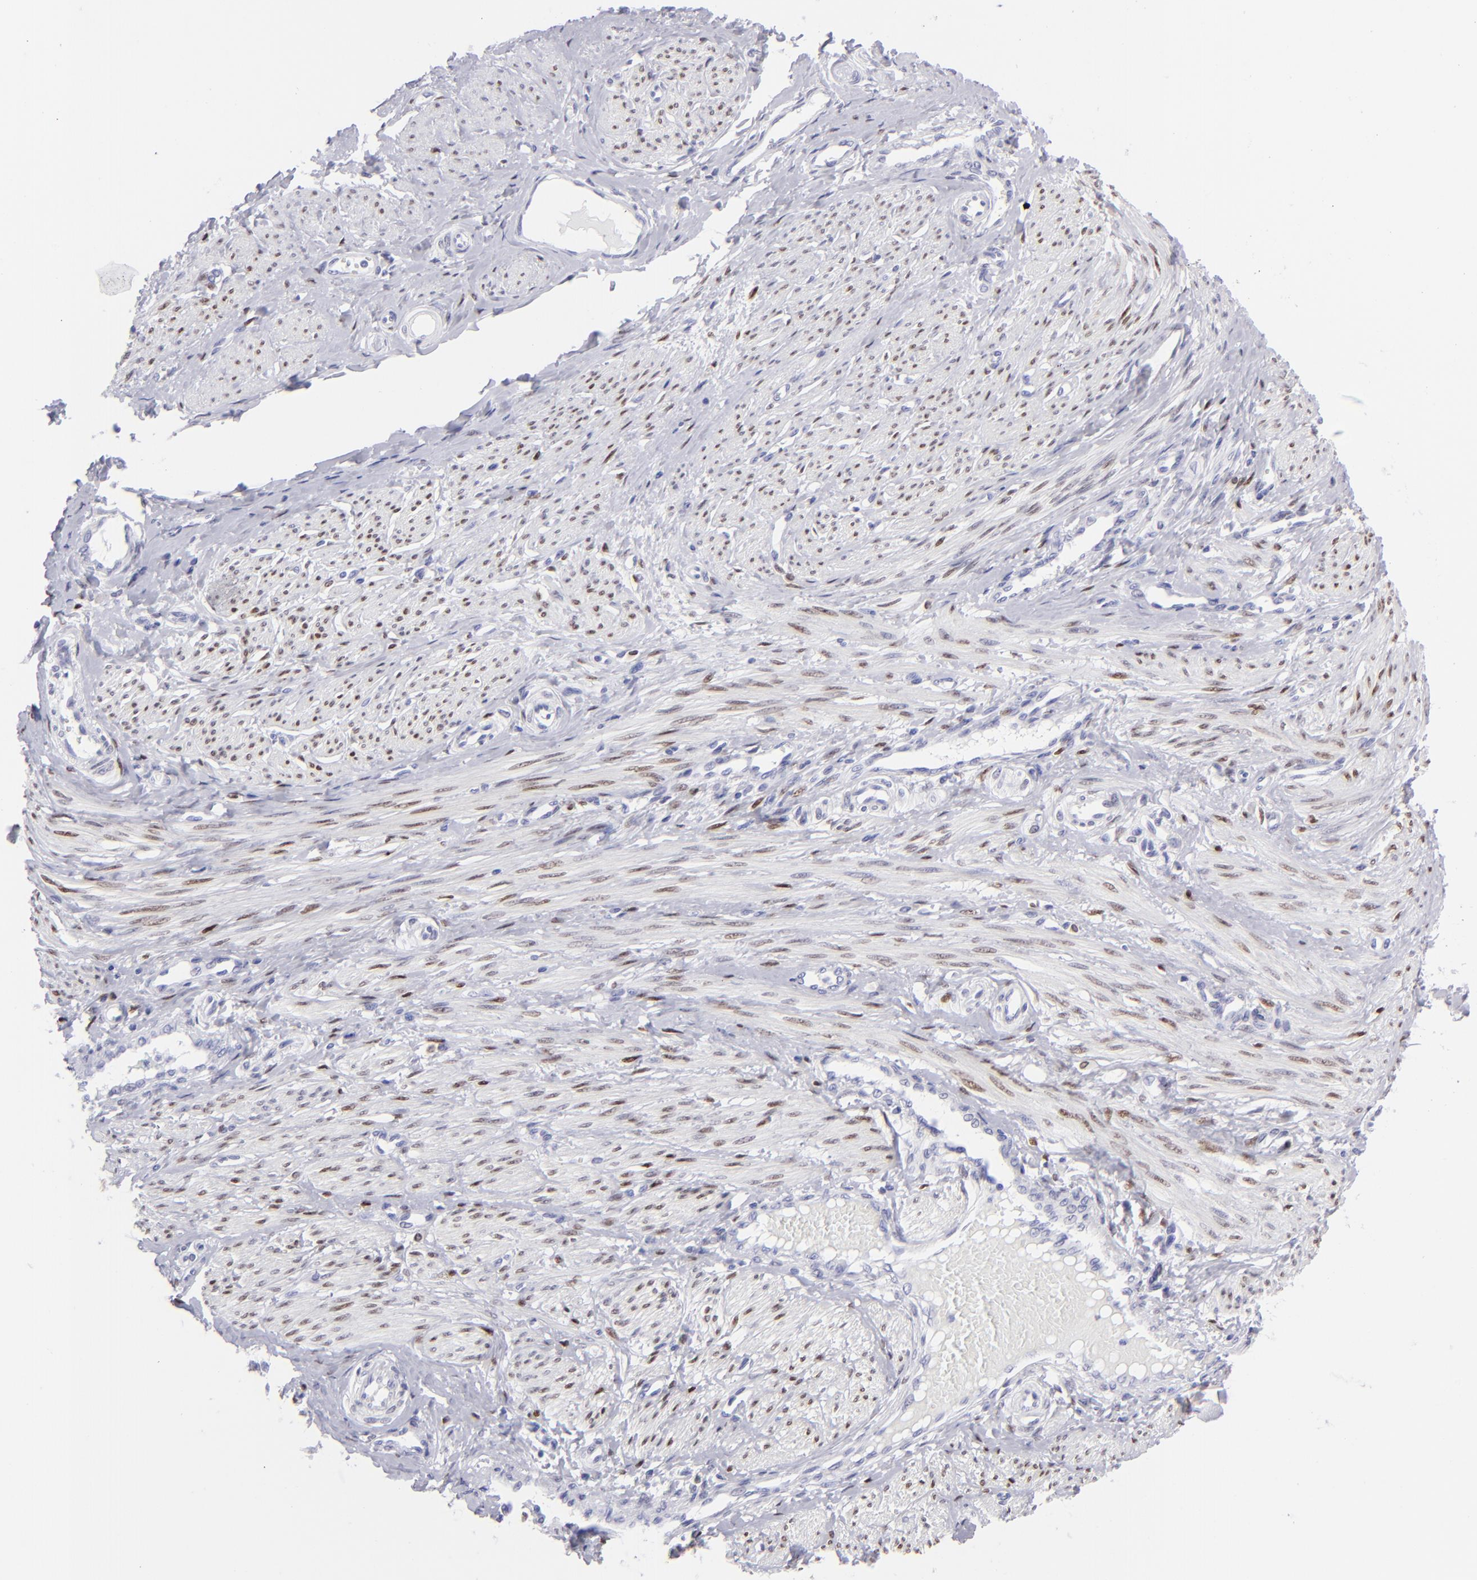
{"staining": {"intensity": "moderate", "quantity": "<25%", "location": "nuclear"}, "tissue": "smooth muscle", "cell_type": "Smooth muscle cells", "image_type": "normal", "snomed": [{"axis": "morphology", "description": "Normal tissue, NOS"}, {"axis": "topography", "description": "Smooth muscle"}, {"axis": "topography", "description": "Uterus"}], "caption": "Immunohistochemistry (DAB) staining of benign human smooth muscle displays moderate nuclear protein staining in about <25% of smooth muscle cells.", "gene": "MITF", "patient": {"sex": "female", "age": 39}}